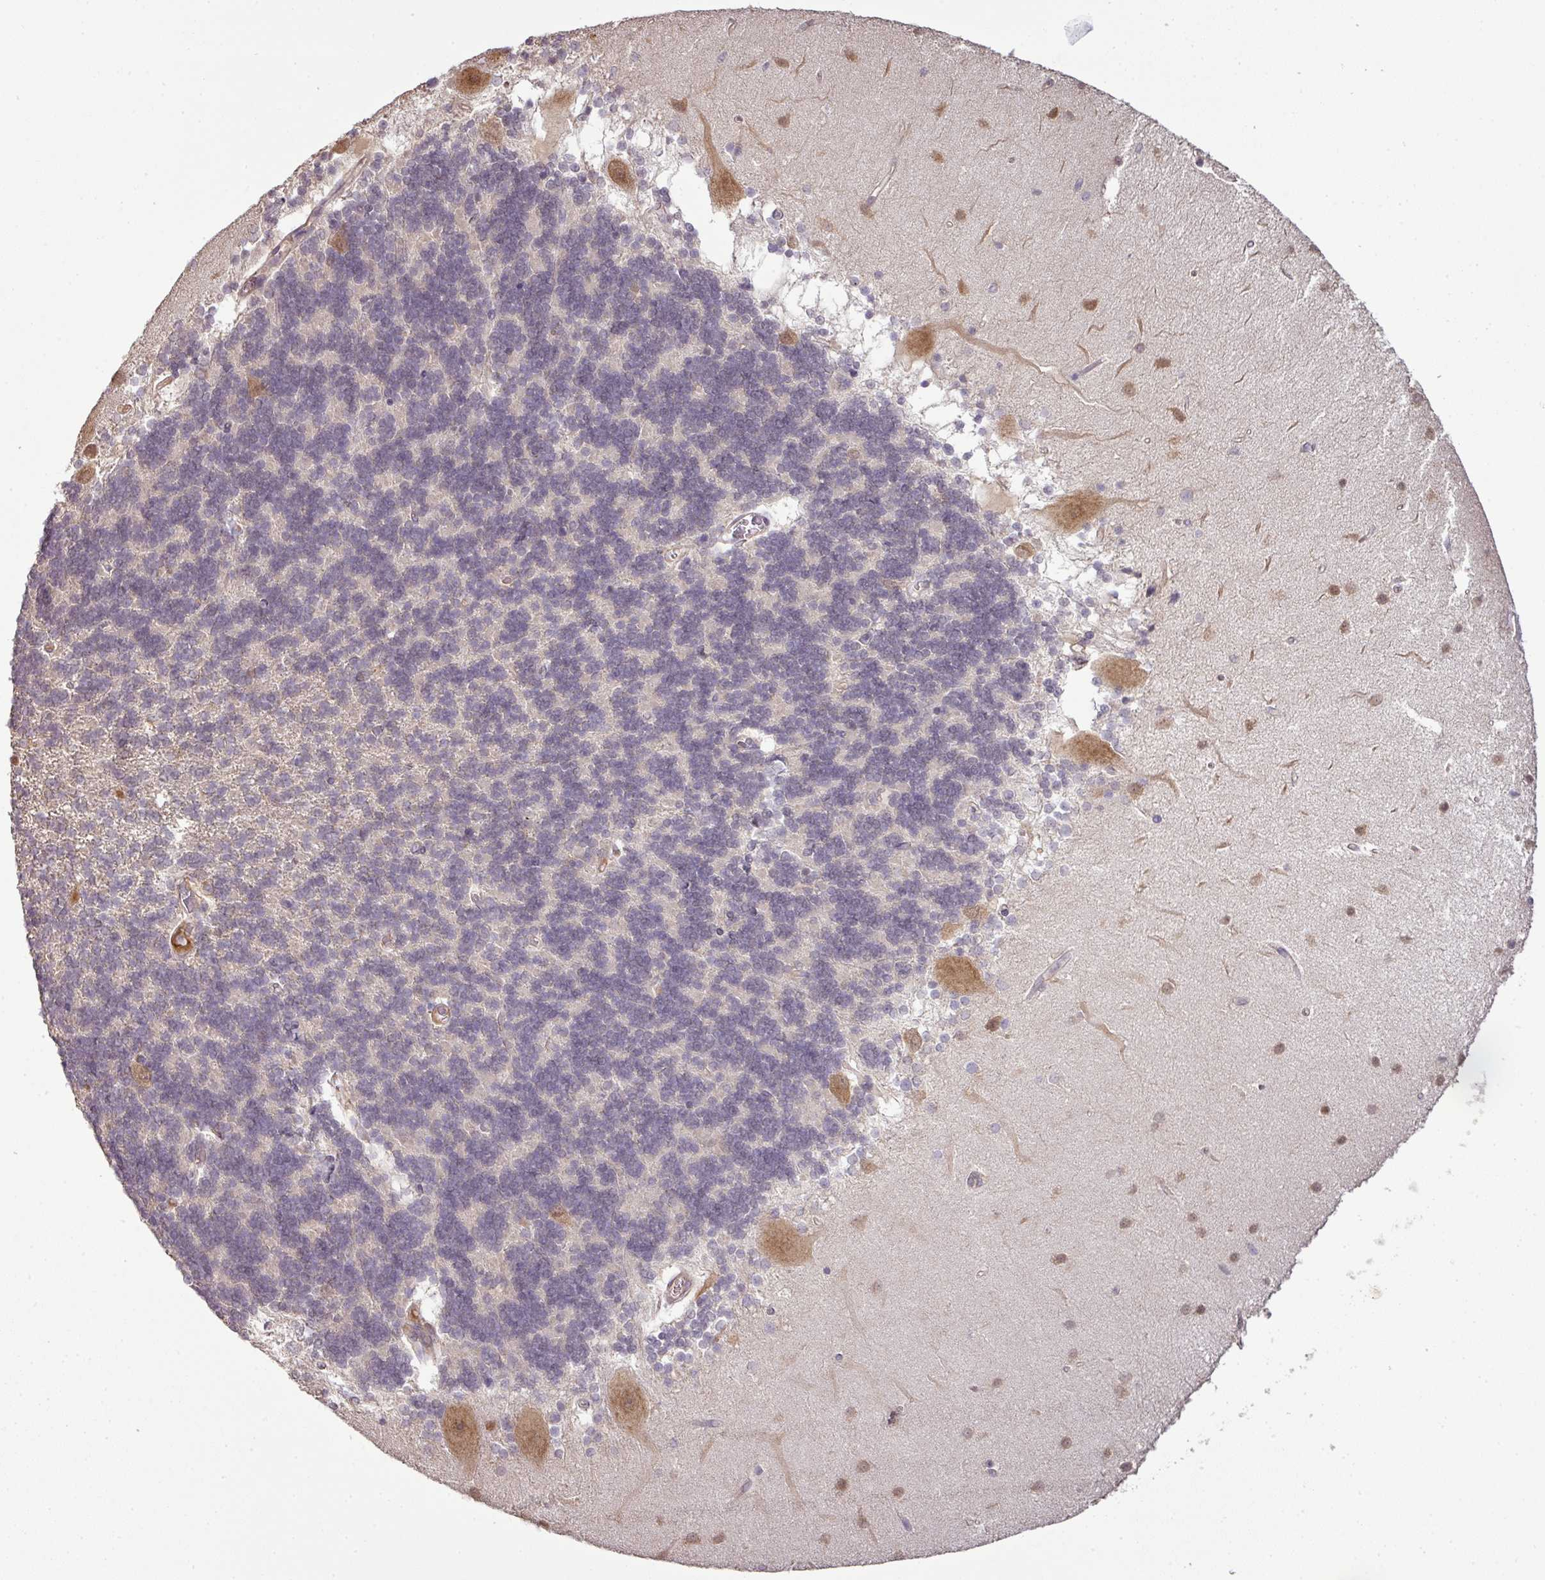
{"staining": {"intensity": "negative", "quantity": "none", "location": "none"}, "tissue": "cerebellum", "cell_type": "Cells in granular layer", "image_type": "normal", "snomed": [{"axis": "morphology", "description": "Normal tissue, NOS"}, {"axis": "topography", "description": "Cerebellum"}], "caption": "Immunohistochemistry of normal cerebellum reveals no staining in cells in granular layer. (DAB immunohistochemistry, high magnification).", "gene": "DNAAF4", "patient": {"sex": "female", "age": 54}}